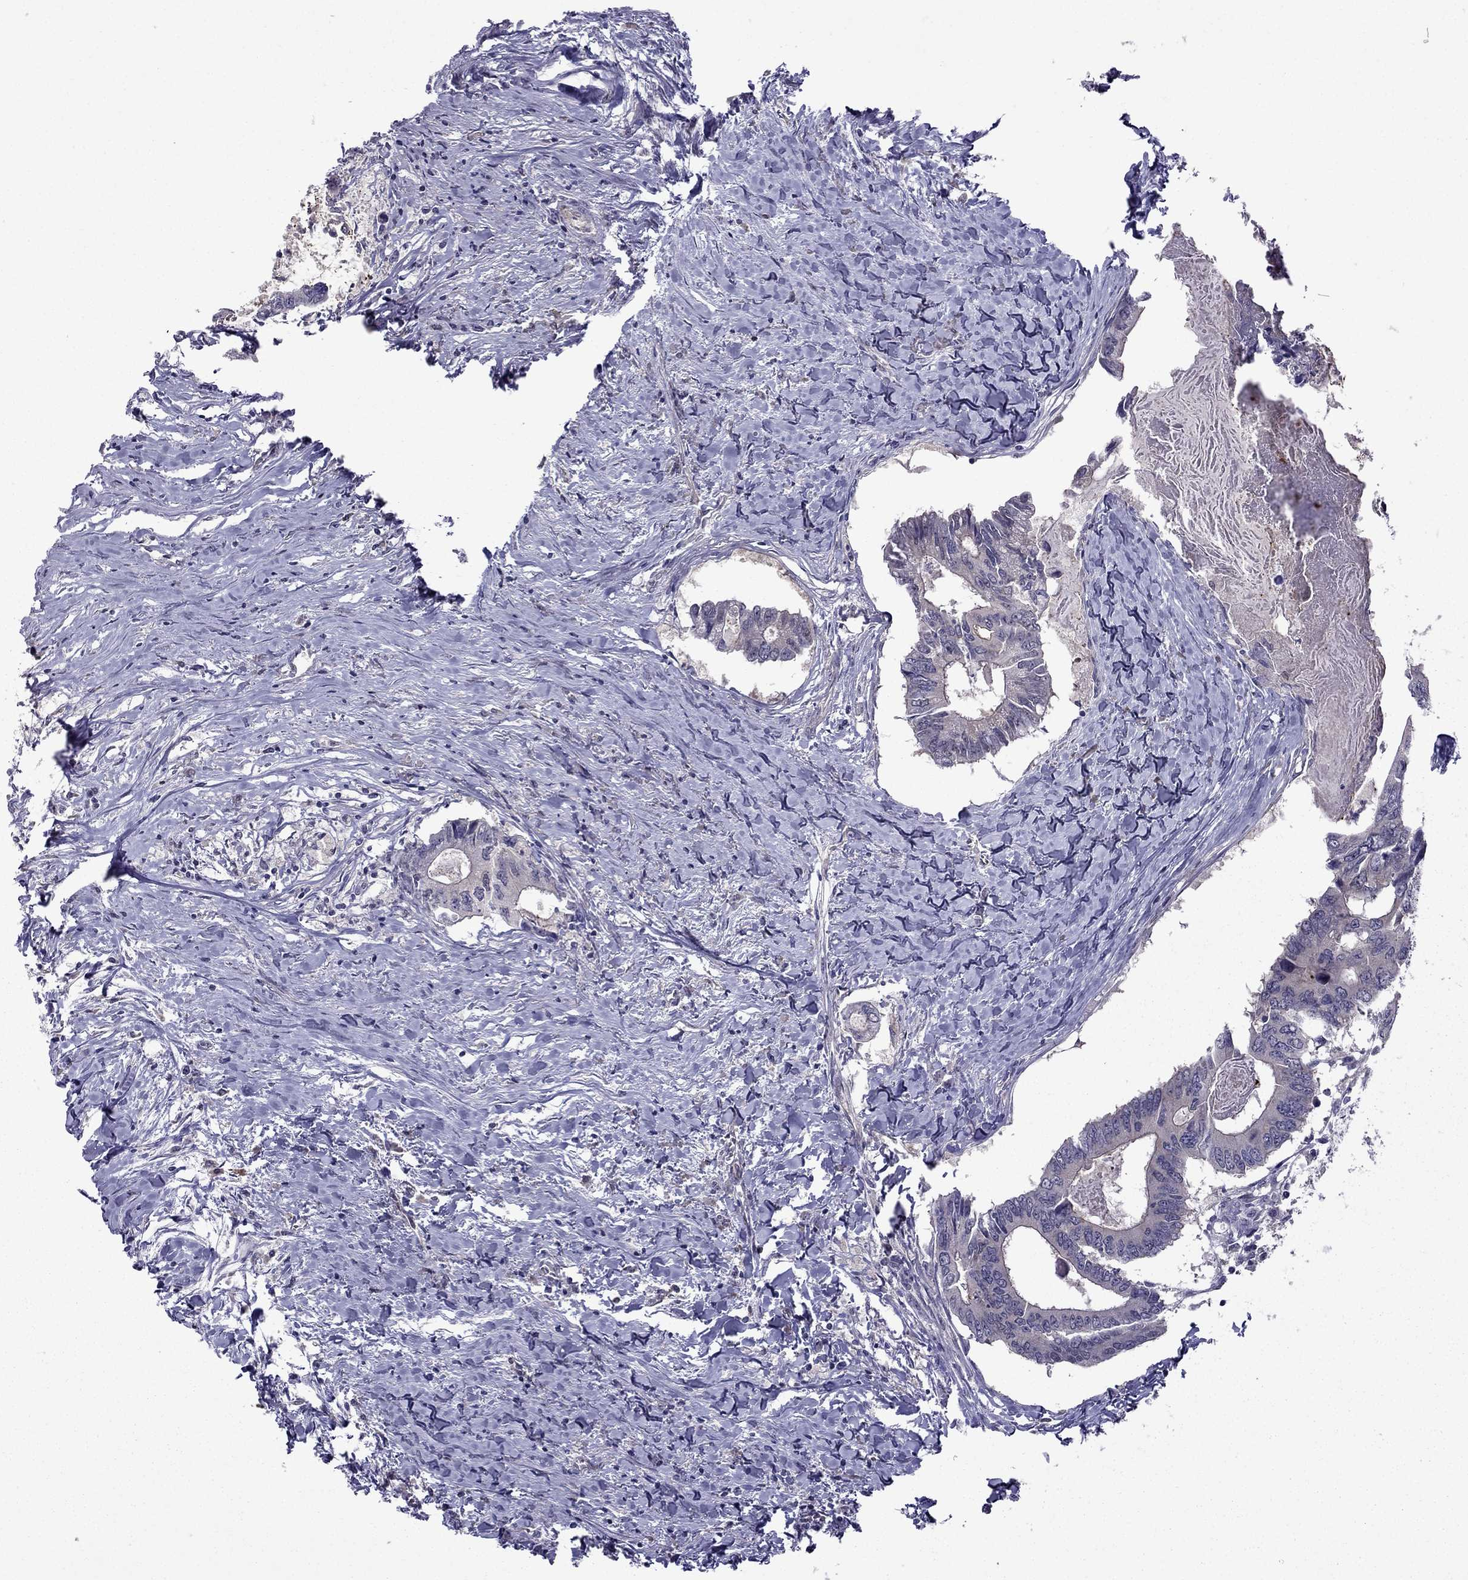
{"staining": {"intensity": "moderate", "quantity": "<25%", "location": "cytoplasmic/membranous"}, "tissue": "colorectal cancer", "cell_type": "Tumor cells", "image_type": "cancer", "snomed": [{"axis": "morphology", "description": "Adenocarcinoma, NOS"}, {"axis": "topography", "description": "Colon"}], "caption": "There is low levels of moderate cytoplasmic/membranous positivity in tumor cells of colorectal adenocarcinoma, as demonstrated by immunohistochemical staining (brown color).", "gene": "CDK5", "patient": {"sex": "male", "age": 53}}